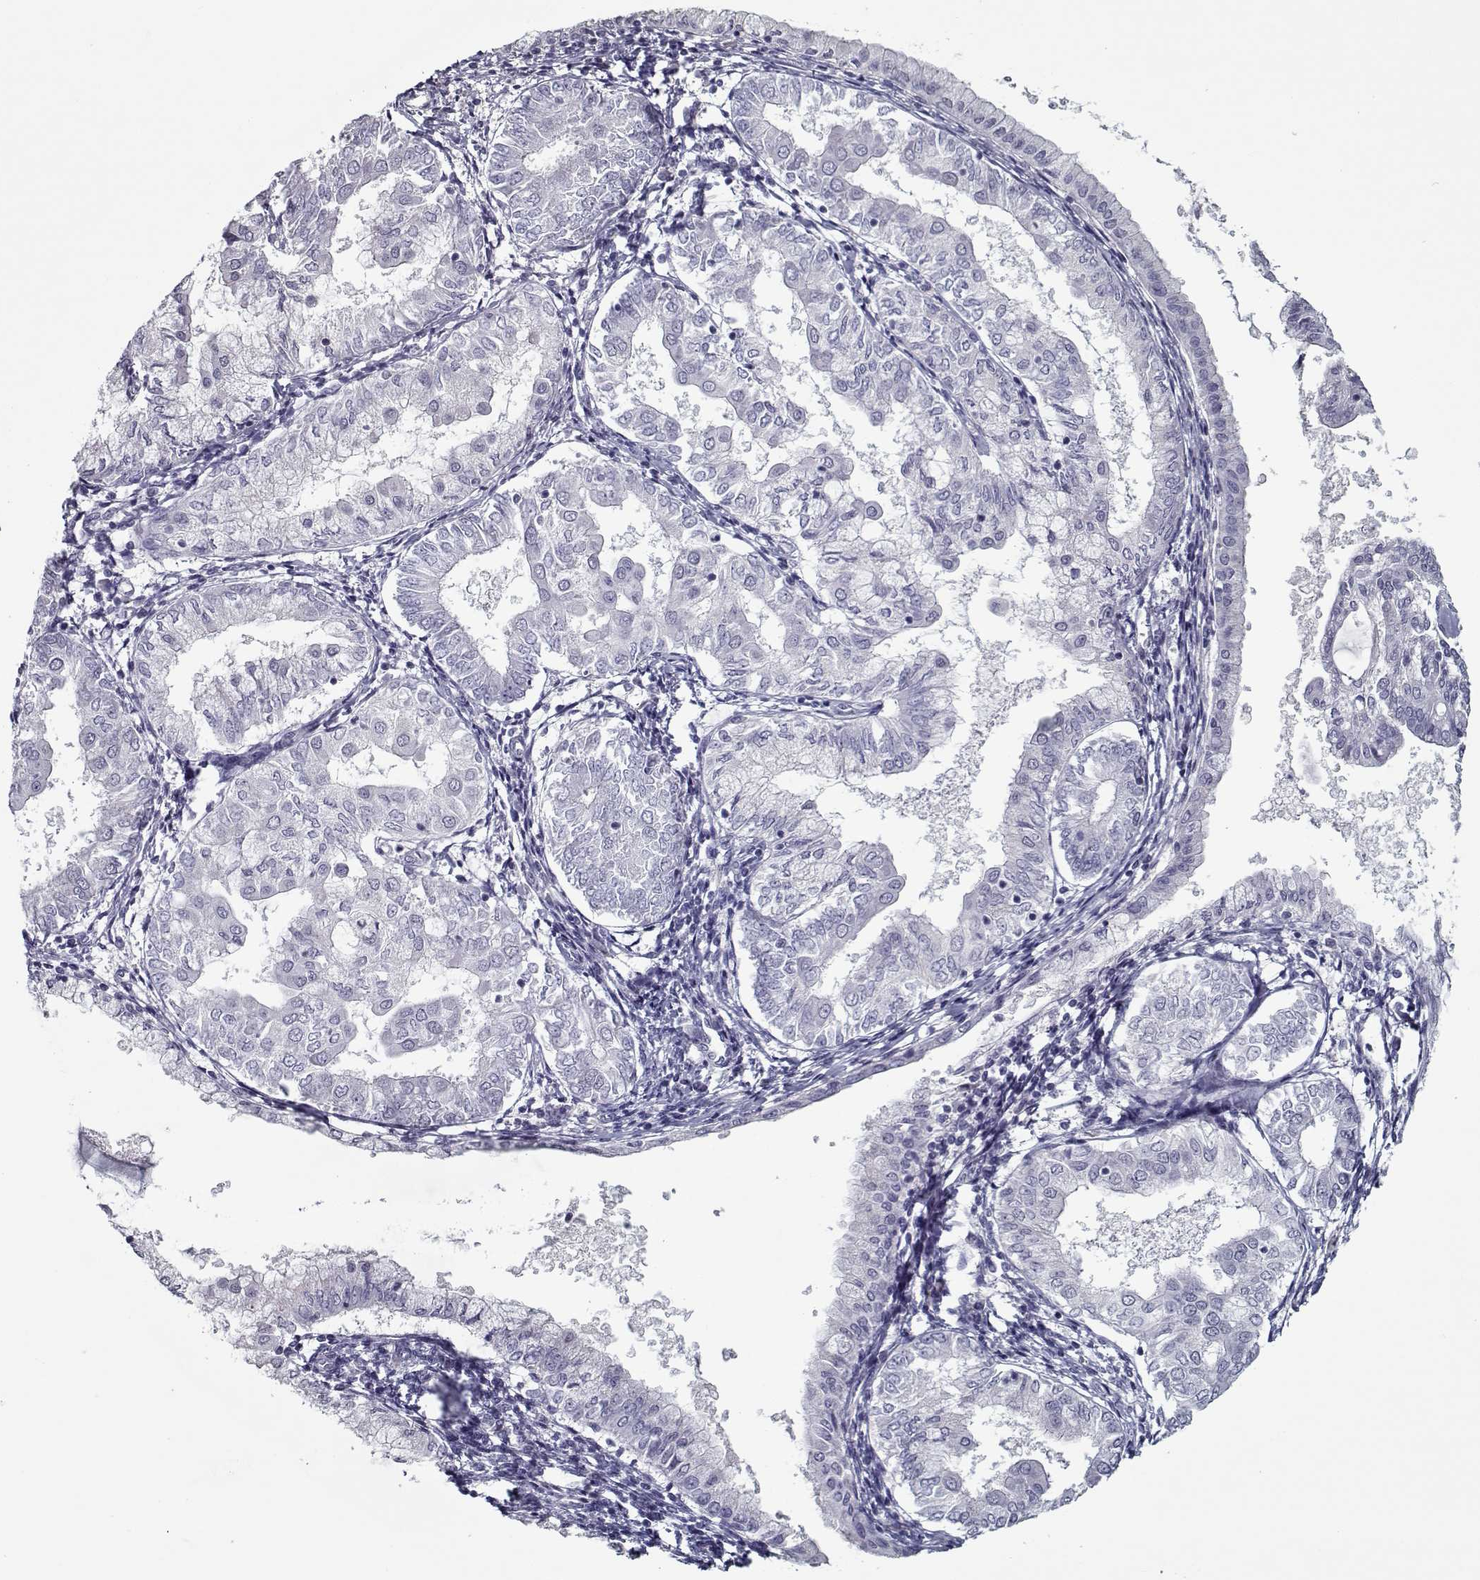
{"staining": {"intensity": "negative", "quantity": "none", "location": "none"}, "tissue": "endometrial cancer", "cell_type": "Tumor cells", "image_type": "cancer", "snomed": [{"axis": "morphology", "description": "Adenocarcinoma, NOS"}, {"axis": "topography", "description": "Endometrium"}], "caption": "Immunohistochemical staining of human endometrial cancer (adenocarcinoma) displays no significant expression in tumor cells. (Stains: DAB IHC with hematoxylin counter stain, Microscopy: brightfield microscopy at high magnification).", "gene": "SEC16B", "patient": {"sex": "female", "age": 68}}